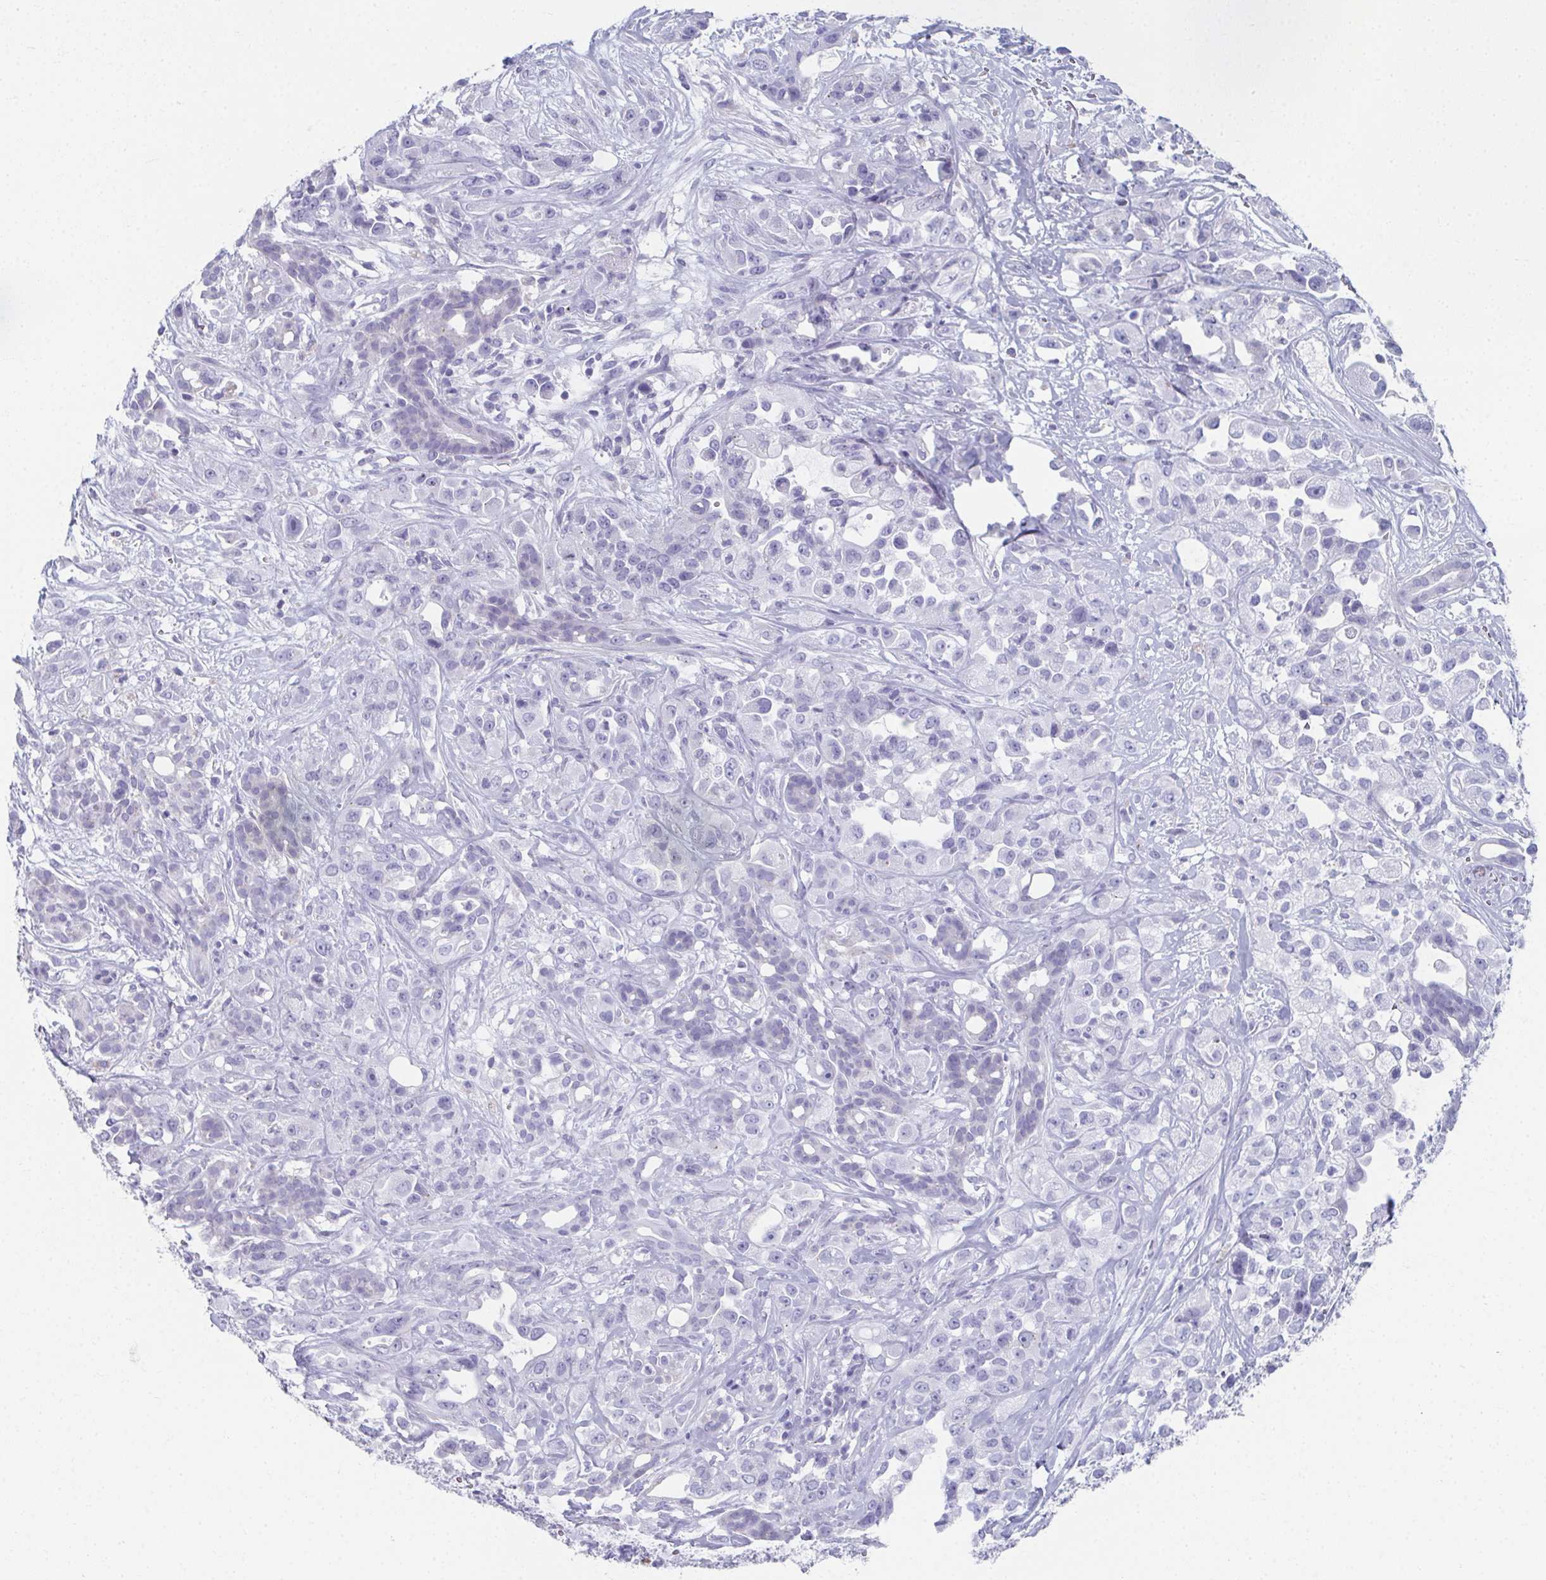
{"staining": {"intensity": "negative", "quantity": "none", "location": "none"}, "tissue": "pancreatic cancer", "cell_type": "Tumor cells", "image_type": "cancer", "snomed": [{"axis": "morphology", "description": "Adenocarcinoma, NOS"}, {"axis": "topography", "description": "Pancreas"}], "caption": "DAB immunohistochemical staining of adenocarcinoma (pancreatic) shows no significant expression in tumor cells.", "gene": "GHRL", "patient": {"sex": "male", "age": 44}}